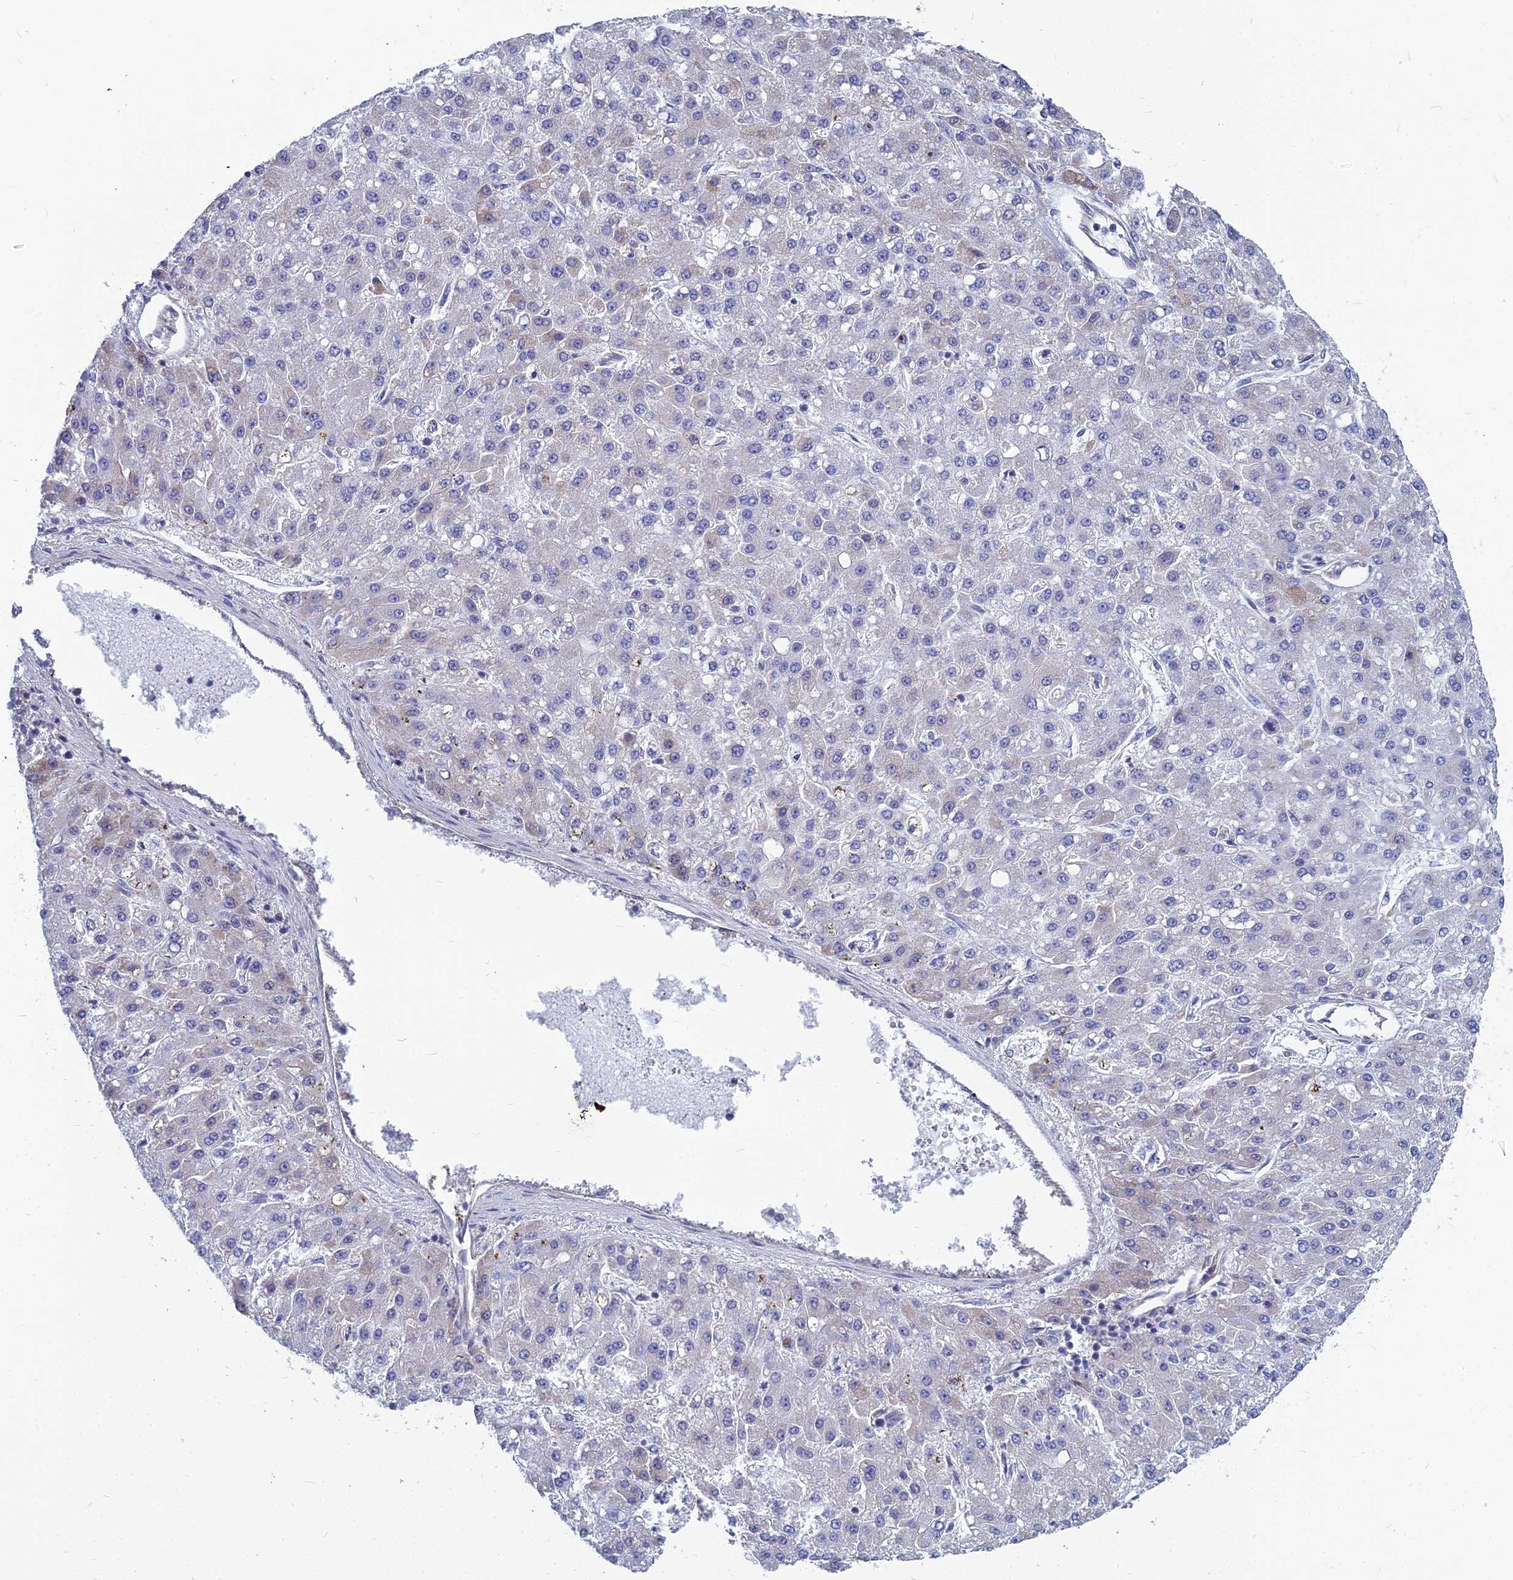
{"staining": {"intensity": "negative", "quantity": "none", "location": "none"}, "tissue": "liver cancer", "cell_type": "Tumor cells", "image_type": "cancer", "snomed": [{"axis": "morphology", "description": "Carcinoma, Hepatocellular, NOS"}, {"axis": "topography", "description": "Liver"}], "caption": "This is a photomicrograph of immunohistochemistry staining of hepatocellular carcinoma (liver), which shows no expression in tumor cells. (Brightfield microscopy of DAB immunohistochemistry at high magnification).", "gene": "KIAA1143", "patient": {"sex": "male", "age": 67}}